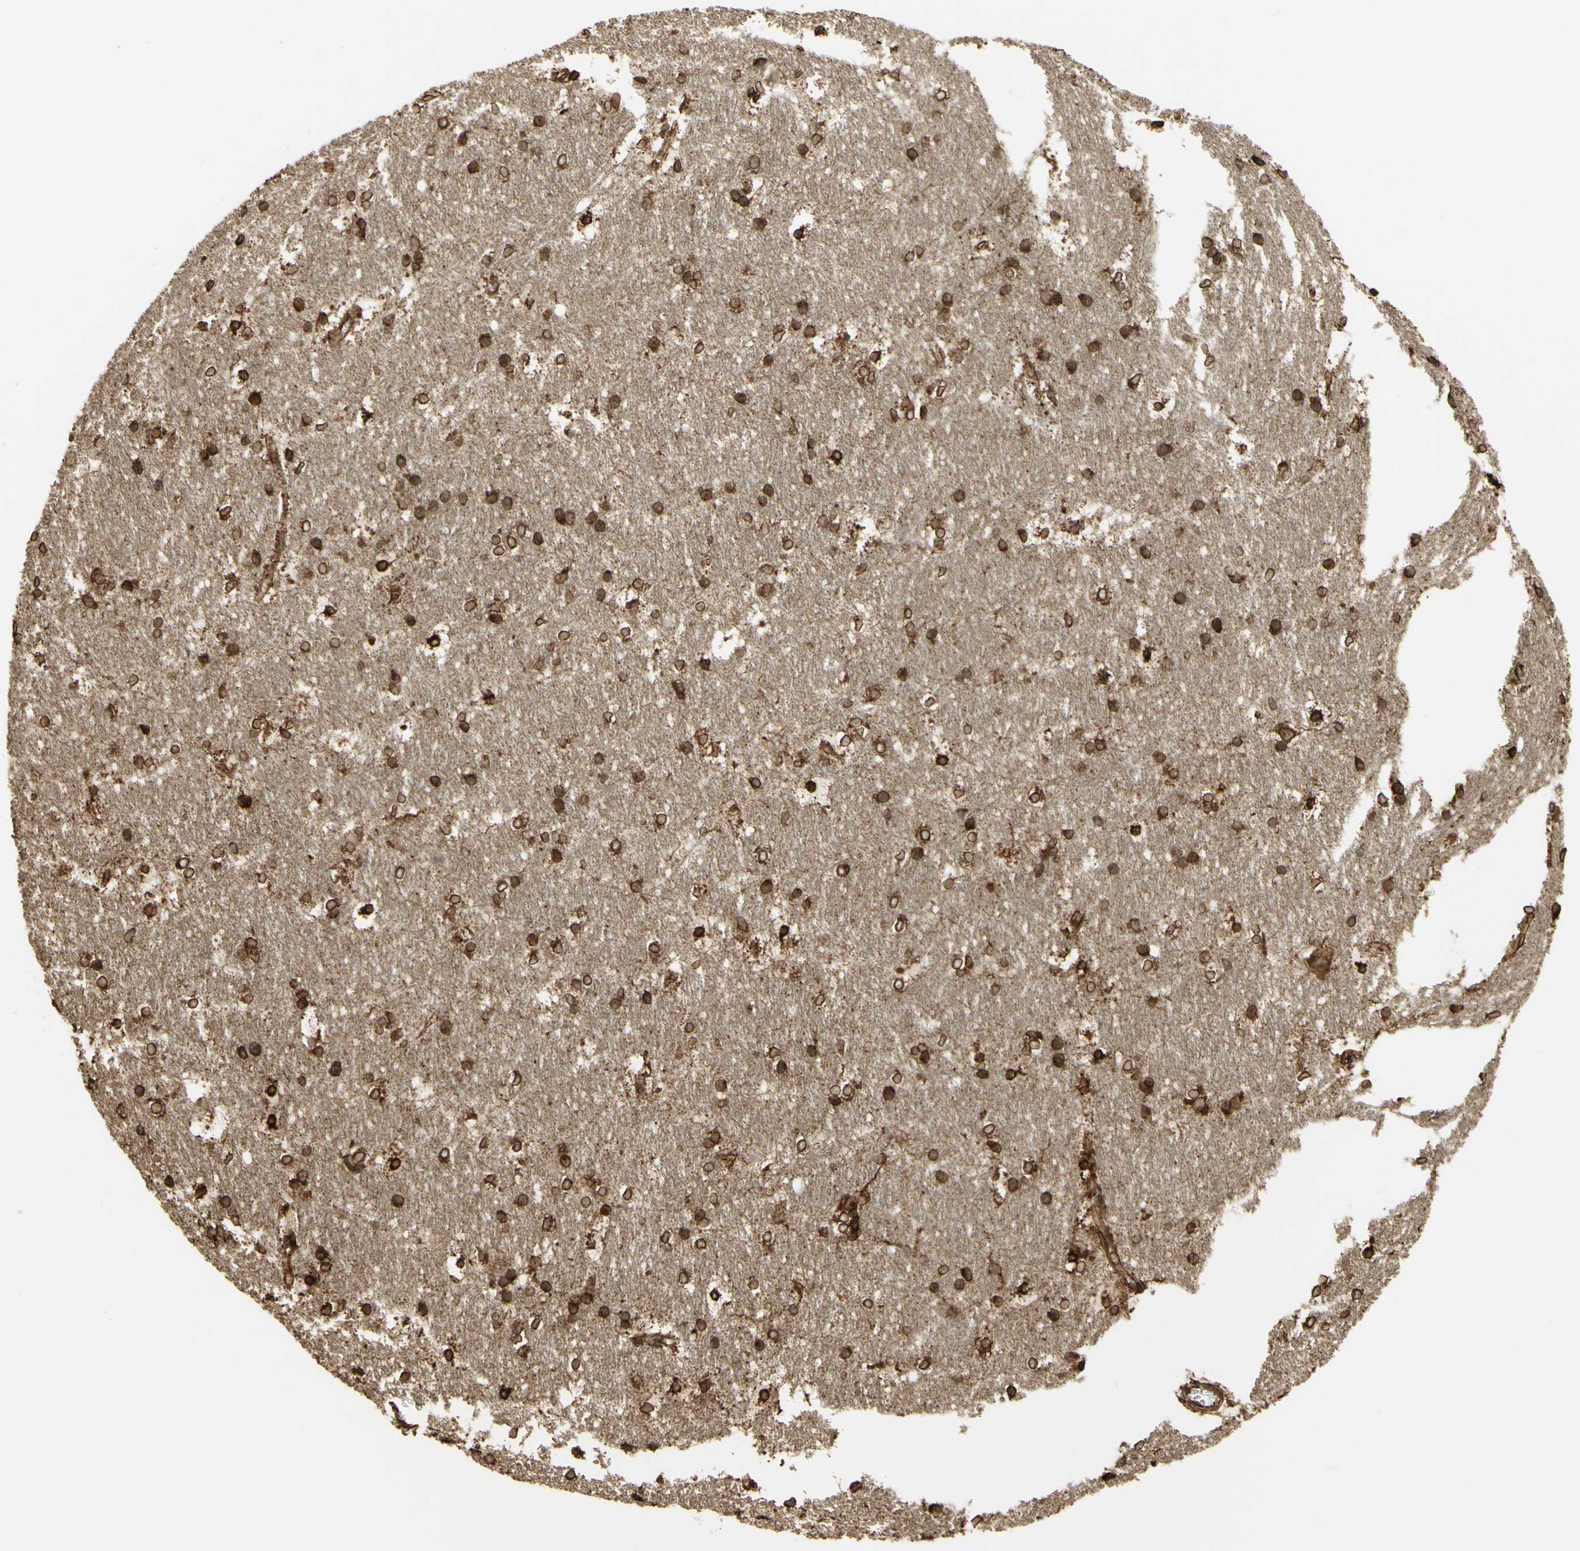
{"staining": {"intensity": "strong", "quantity": ">75%", "location": "cytoplasmic/membranous"}, "tissue": "hippocampus", "cell_type": "Glial cells", "image_type": "normal", "snomed": [{"axis": "morphology", "description": "Normal tissue, NOS"}, {"axis": "topography", "description": "Hippocampus"}], "caption": "A brown stain highlights strong cytoplasmic/membranous expression of a protein in glial cells of unremarkable human hippocampus.", "gene": "CANX", "patient": {"sex": "female", "age": 19}}